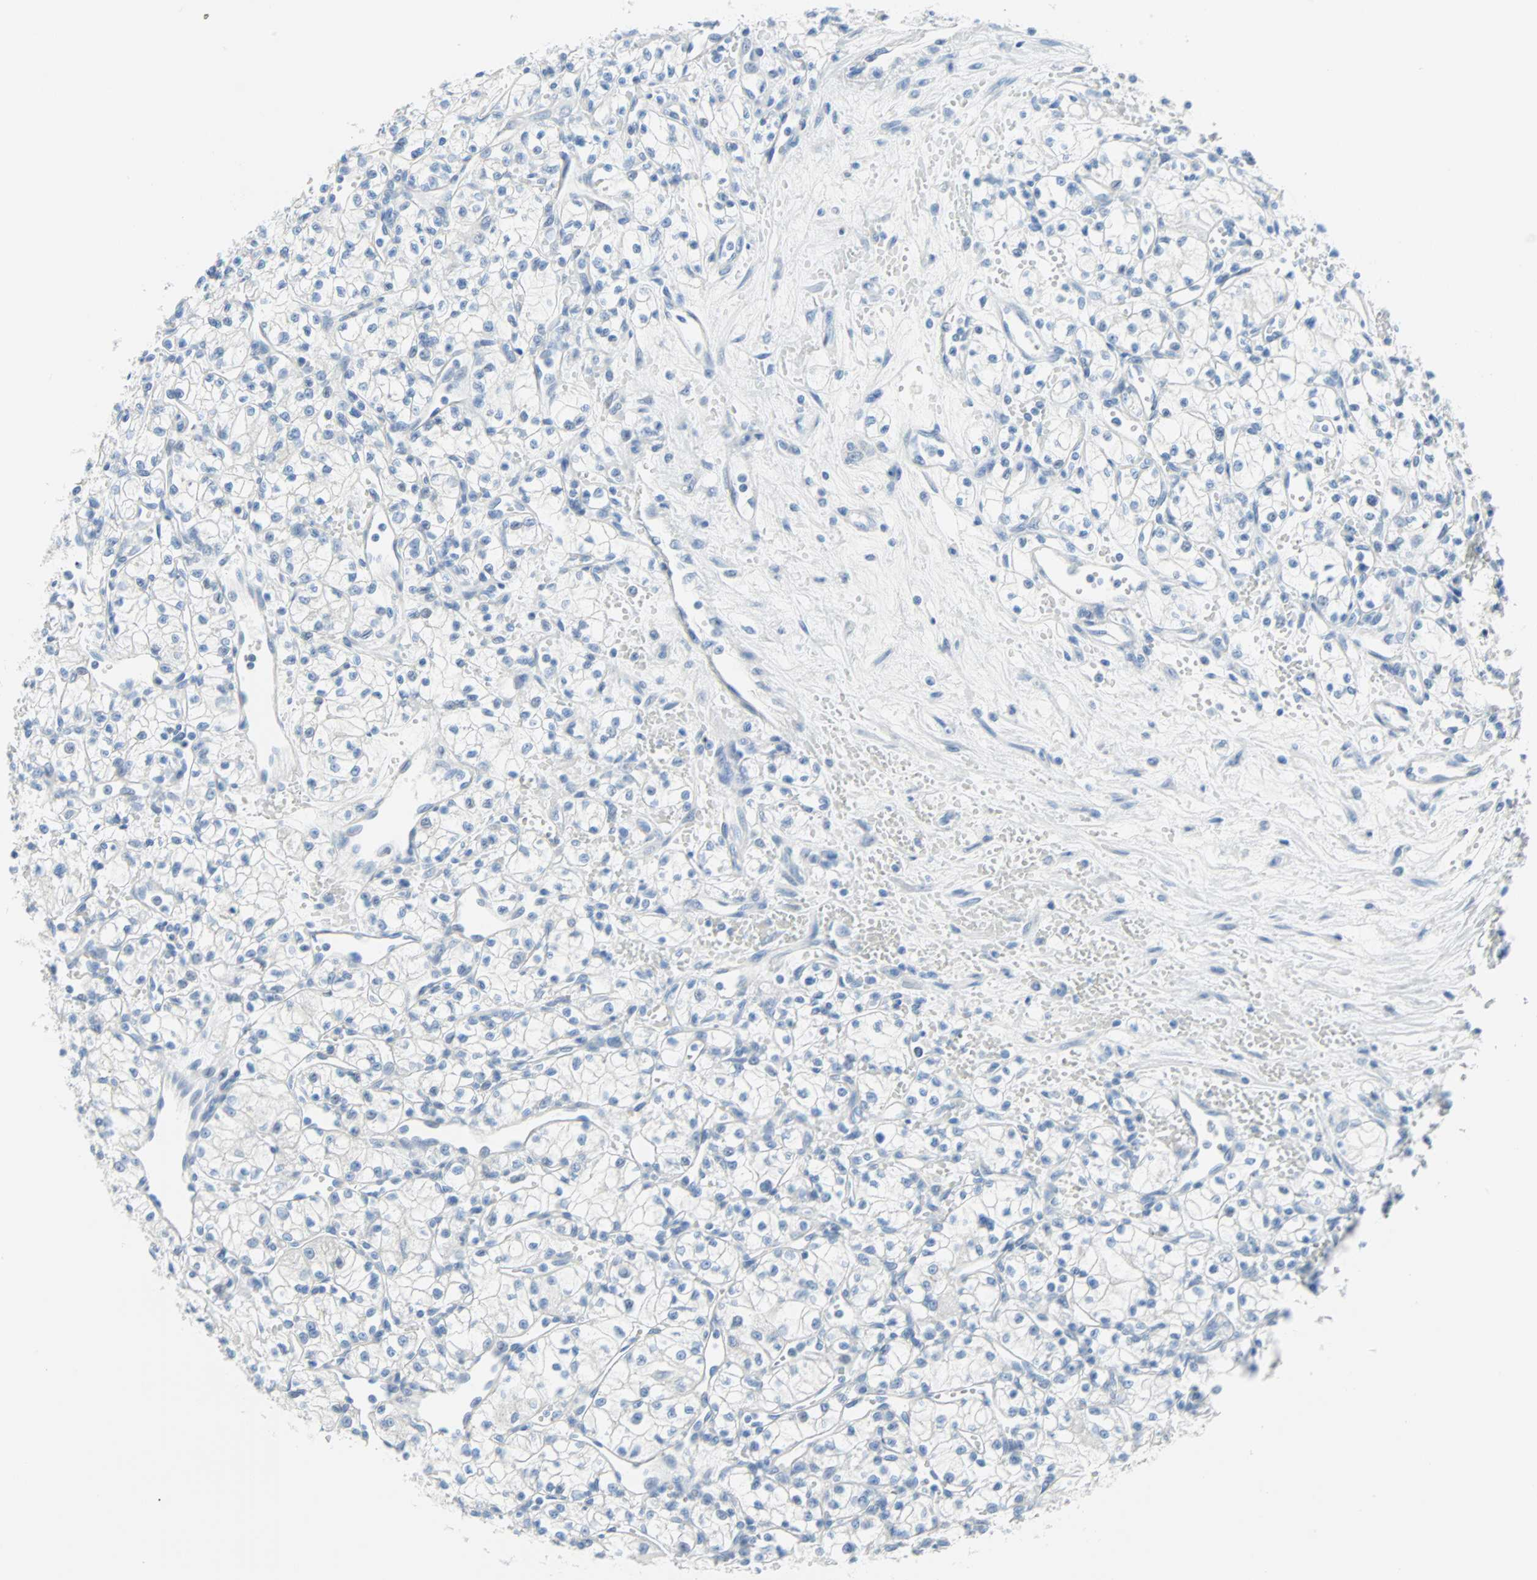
{"staining": {"intensity": "negative", "quantity": "none", "location": "none"}, "tissue": "renal cancer", "cell_type": "Tumor cells", "image_type": "cancer", "snomed": [{"axis": "morphology", "description": "Normal tissue, NOS"}, {"axis": "morphology", "description": "Adenocarcinoma, NOS"}, {"axis": "topography", "description": "Kidney"}], "caption": "Protein analysis of renal cancer displays no significant expression in tumor cells.", "gene": "PDPN", "patient": {"sex": "male", "age": 59}}